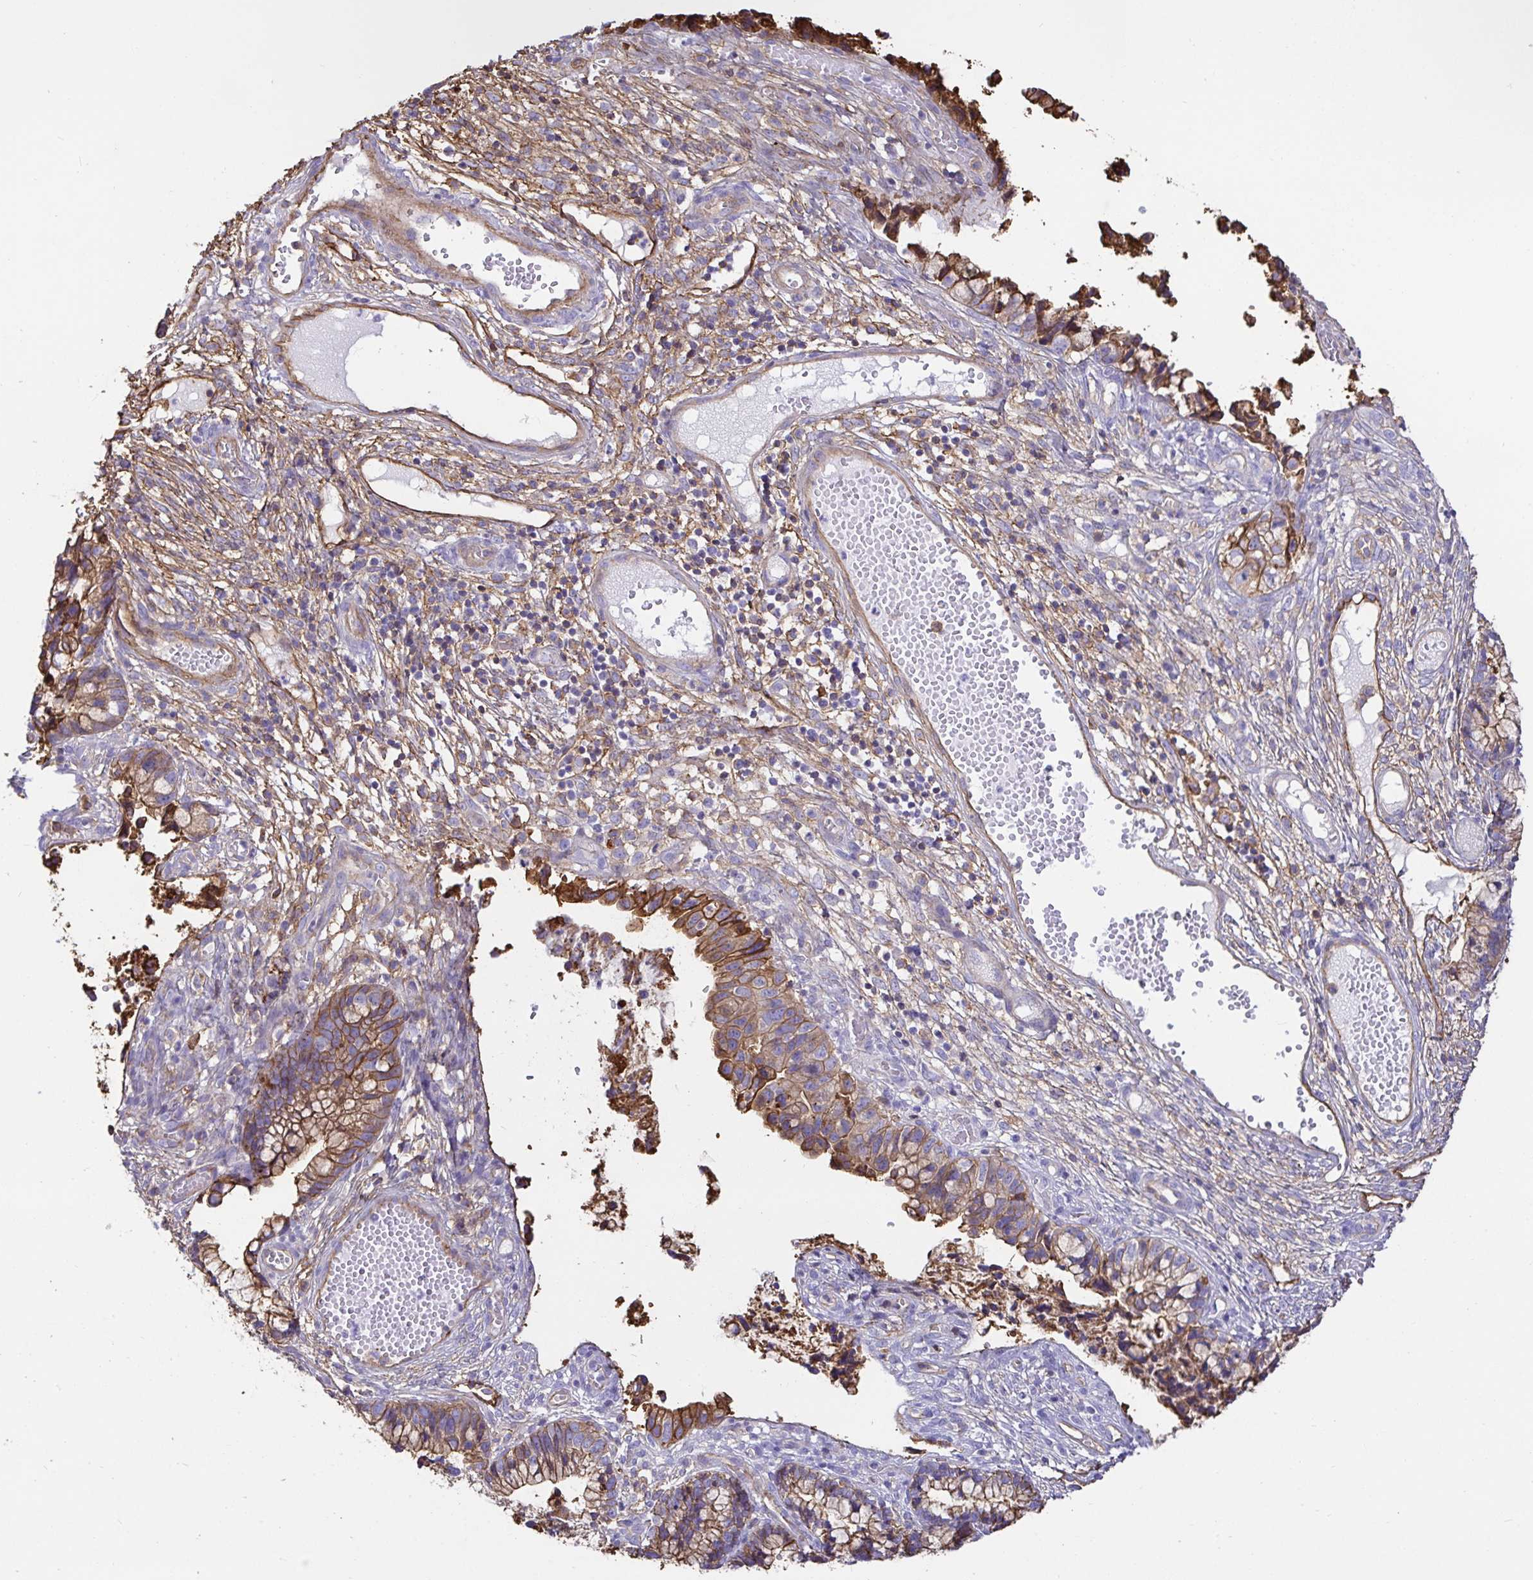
{"staining": {"intensity": "moderate", "quantity": "25%-75%", "location": "cytoplasmic/membranous"}, "tissue": "cervical cancer", "cell_type": "Tumor cells", "image_type": "cancer", "snomed": [{"axis": "morphology", "description": "Adenocarcinoma, NOS"}, {"axis": "topography", "description": "Cervix"}], "caption": "Immunohistochemistry photomicrograph of neoplastic tissue: human adenocarcinoma (cervical) stained using immunohistochemistry (IHC) displays medium levels of moderate protein expression localized specifically in the cytoplasmic/membranous of tumor cells, appearing as a cytoplasmic/membranous brown color.", "gene": "ANXA2", "patient": {"sex": "female", "age": 44}}